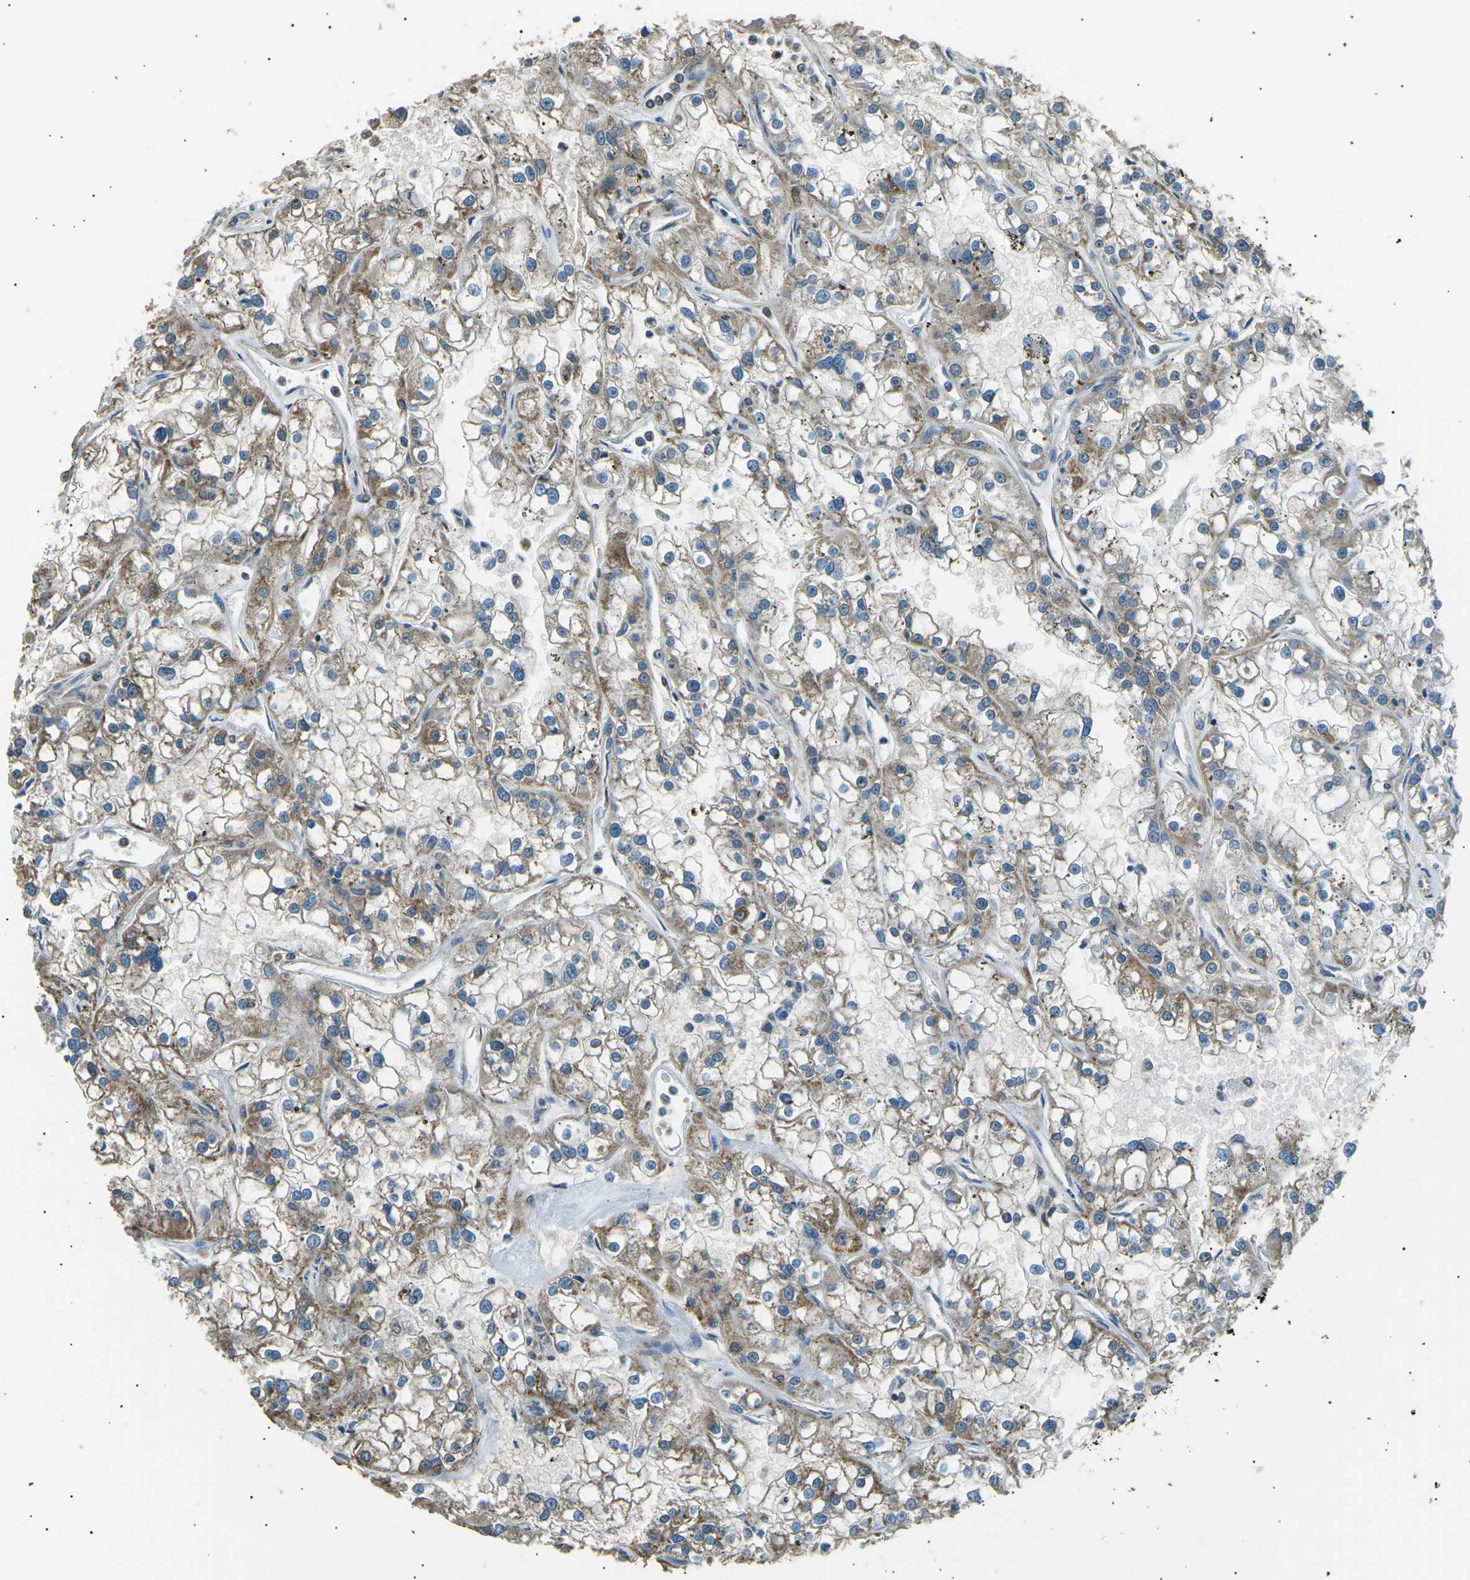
{"staining": {"intensity": "moderate", "quantity": ">75%", "location": "cytoplasmic/membranous"}, "tissue": "renal cancer", "cell_type": "Tumor cells", "image_type": "cancer", "snomed": [{"axis": "morphology", "description": "Adenocarcinoma, NOS"}, {"axis": "topography", "description": "Kidney"}], "caption": "Protein positivity by immunohistochemistry shows moderate cytoplasmic/membranous expression in approximately >75% of tumor cells in adenocarcinoma (renal). (DAB (3,3'-diaminobenzidine) IHC, brown staining for protein, blue staining for nuclei).", "gene": "SLK", "patient": {"sex": "female", "age": 52}}